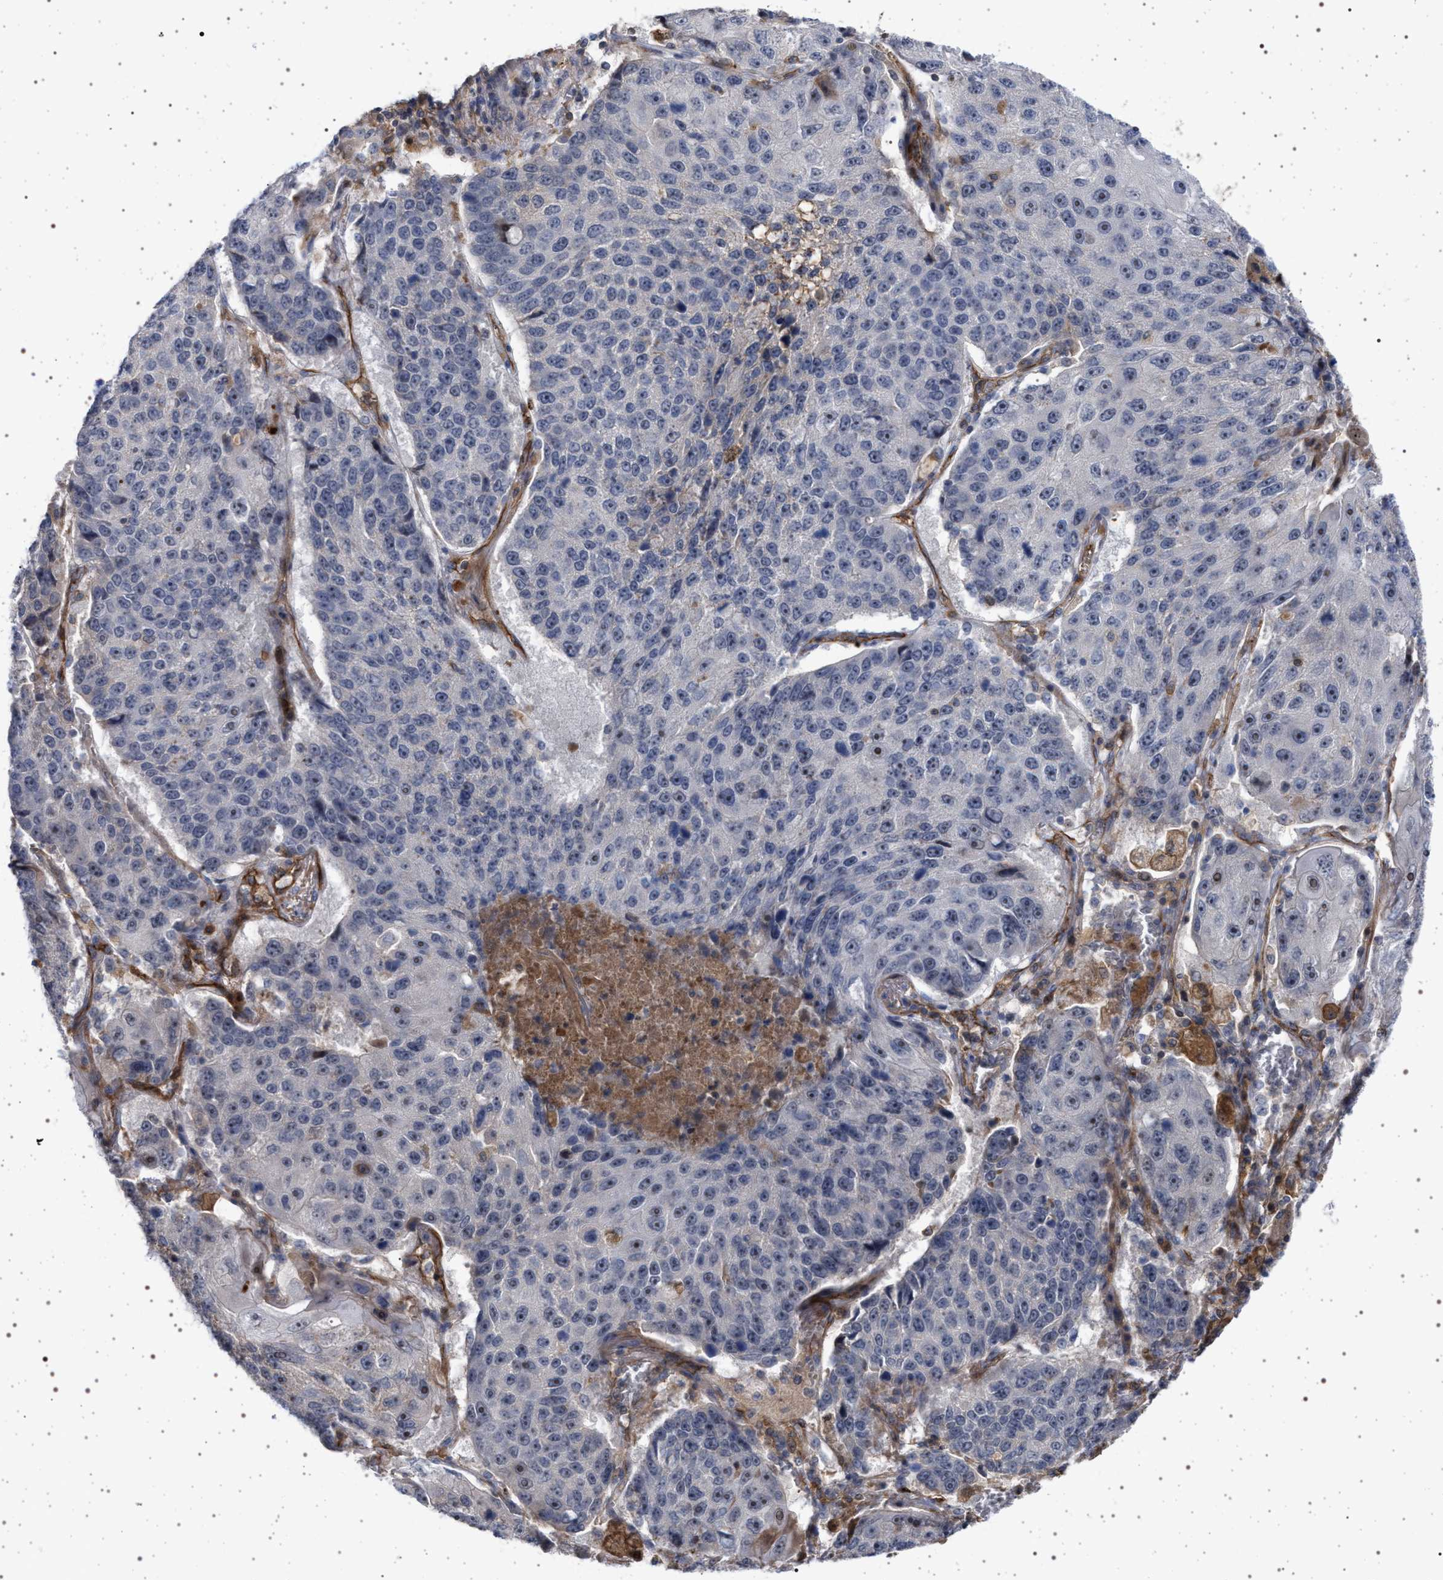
{"staining": {"intensity": "negative", "quantity": "none", "location": "none"}, "tissue": "lung cancer", "cell_type": "Tumor cells", "image_type": "cancer", "snomed": [{"axis": "morphology", "description": "Squamous cell carcinoma, NOS"}, {"axis": "topography", "description": "Lung"}], "caption": "An immunohistochemistry (IHC) micrograph of lung cancer is shown. There is no staining in tumor cells of lung cancer. (DAB immunohistochemistry visualized using brightfield microscopy, high magnification).", "gene": "RBM48", "patient": {"sex": "male", "age": 61}}